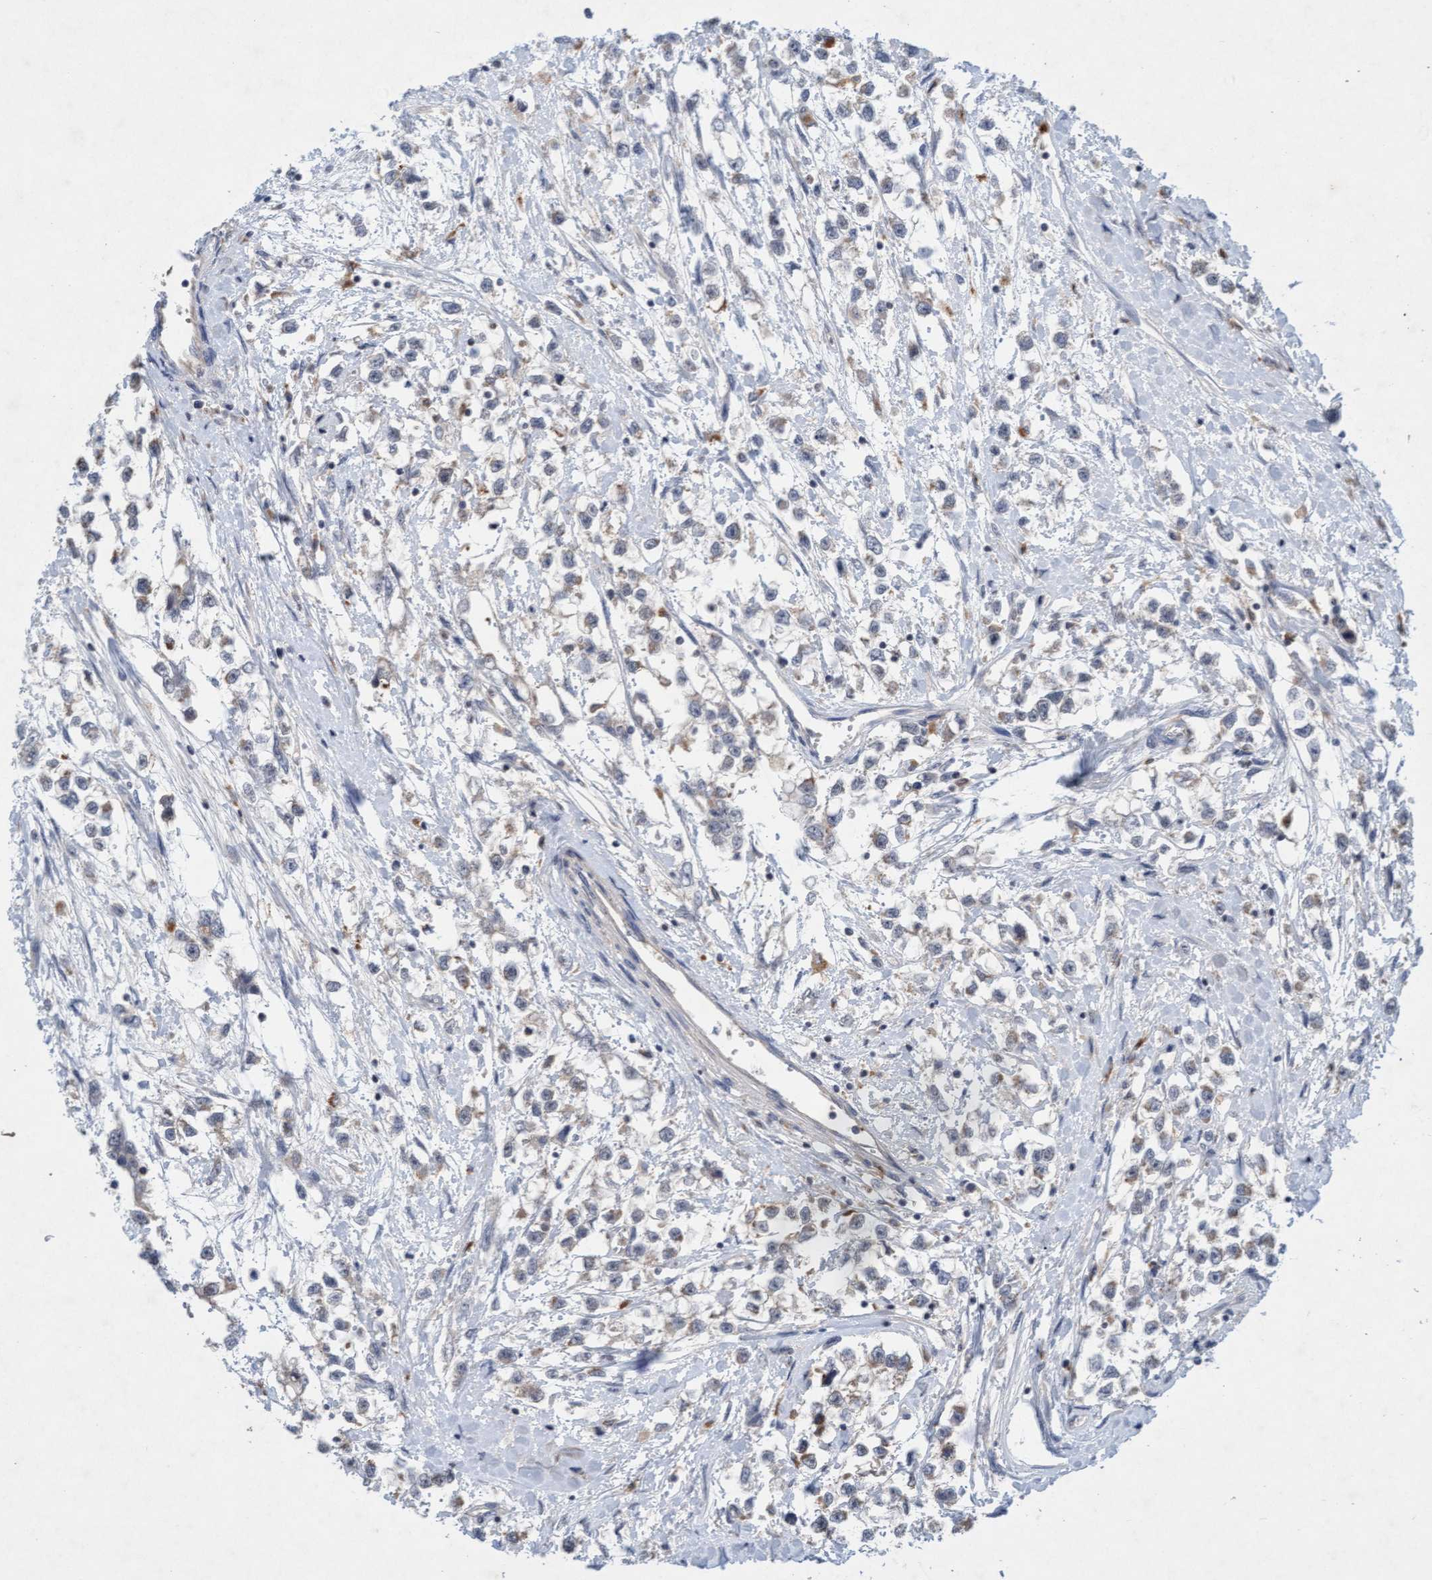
{"staining": {"intensity": "negative", "quantity": "none", "location": "none"}, "tissue": "testis cancer", "cell_type": "Tumor cells", "image_type": "cancer", "snomed": [{"axis": "morphology", "description": "Seminoma, NOS"}, {"axis": "morphology", "description": "Carcinoma, Embryonal, NOS"}, {"axis": "topography", "description": "Testis"}], "caption": "Immunohistochemistry (IHC) histopathology image of neoplastic tissue: testis cancer (embryonal carcinoma) stained with DAB demonstrates no significant protein staining in tumor cells. Nuclei are stained in blue.", "gene": "TMEM70", "patient": {"sex": "male", "age": 51}}